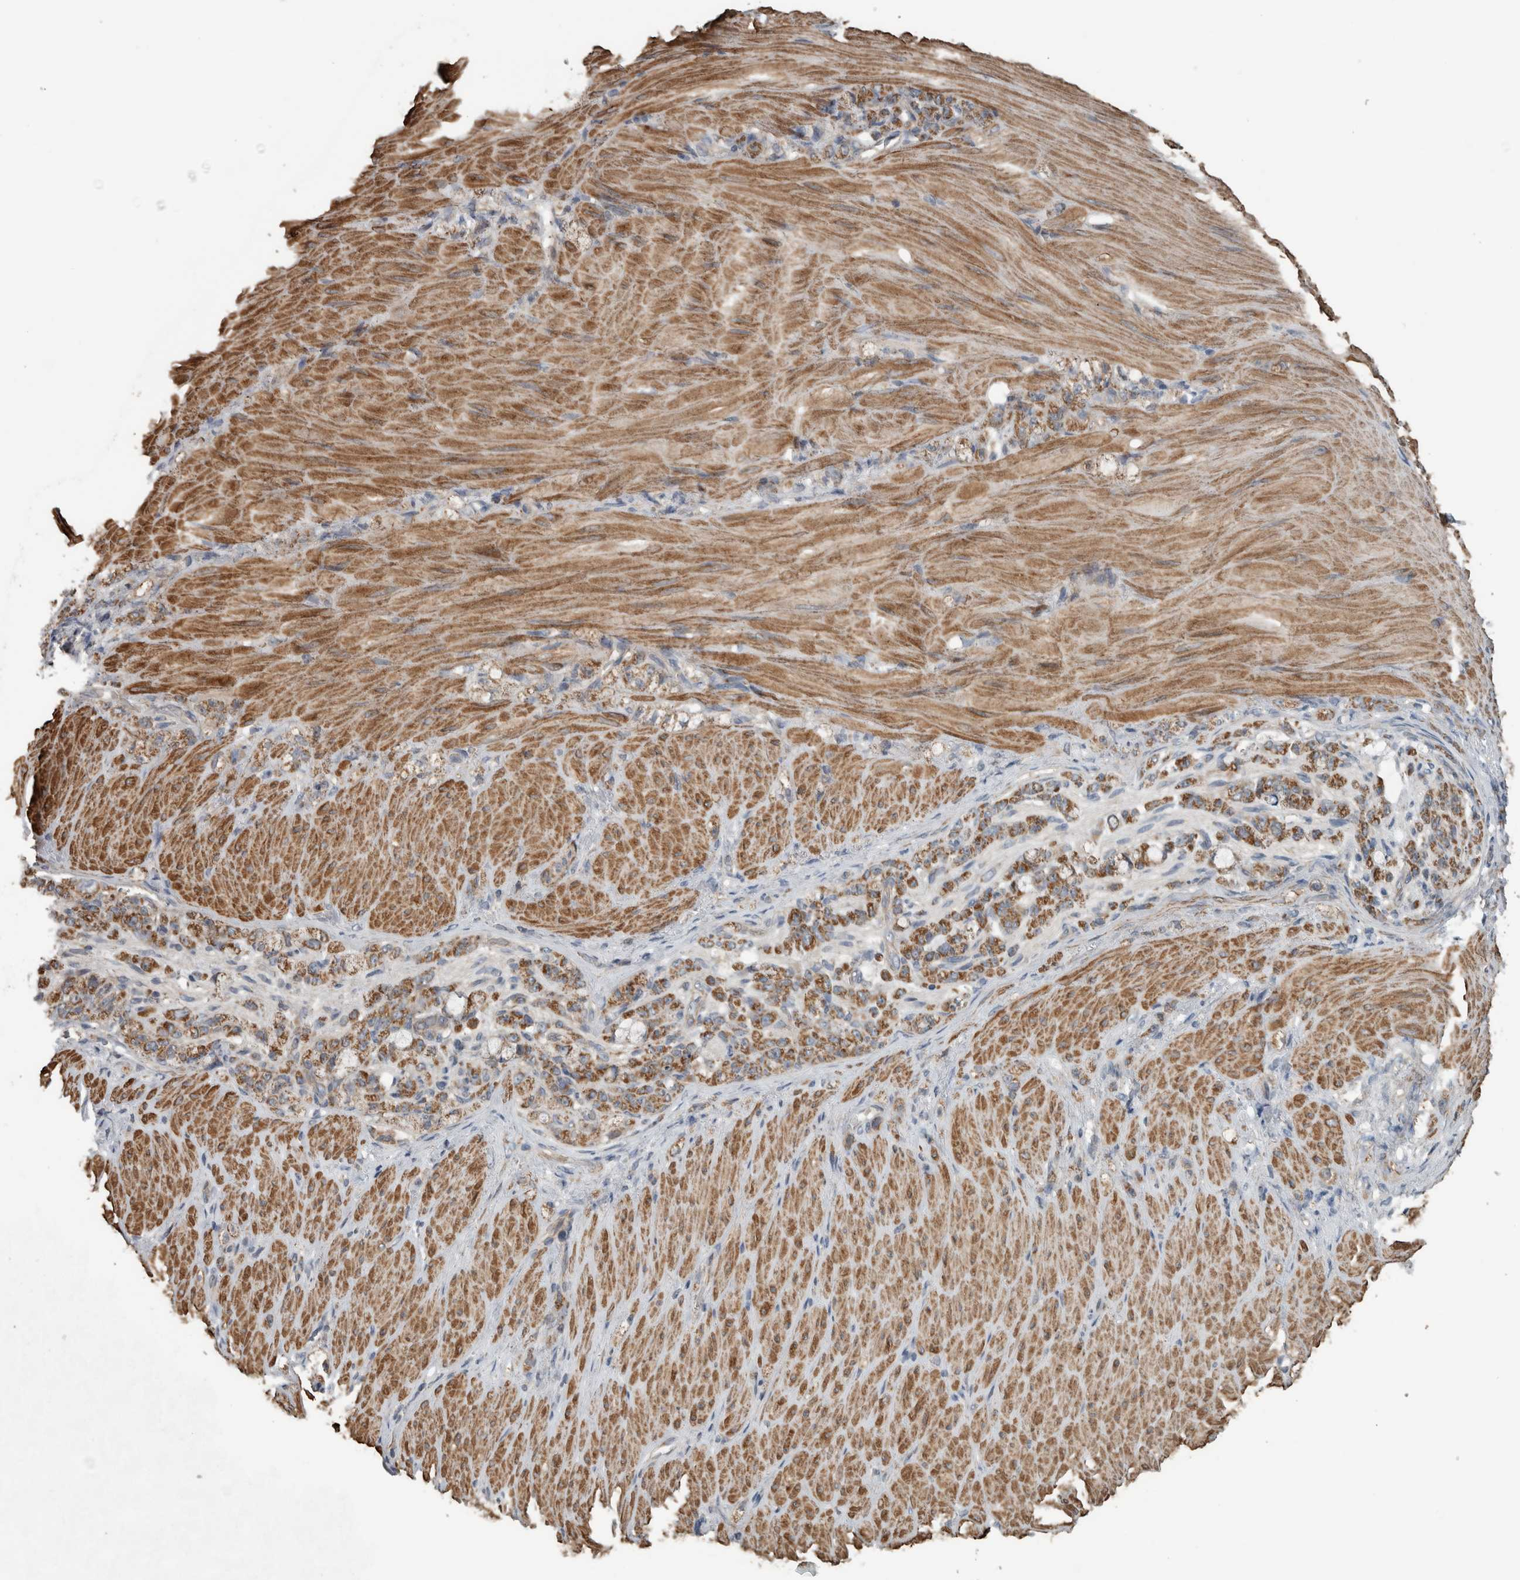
{"staining": {"intensity": "moderate", "quantity": ">75%", "location": "cytoplasmic/membranous"}, "tissue": "stomach cancer", "cell_type": "Tumor cells", "image_type": "cancer", "snomed": [{"axis": "morphology", "description": "Normal tissue, NOS"}, {"axis": "morphology", "description": "Adenocarcinoma, NOS"}, {"axis": "topography", "description": "Stomach"}], "caption": "Moderate cytoplasmic/membranous staining is appreciated in approximately >75% of tumor cells in stomach cancer.", "gene": "ARMC1", "patient": {"sex": "male", "age": 82}}